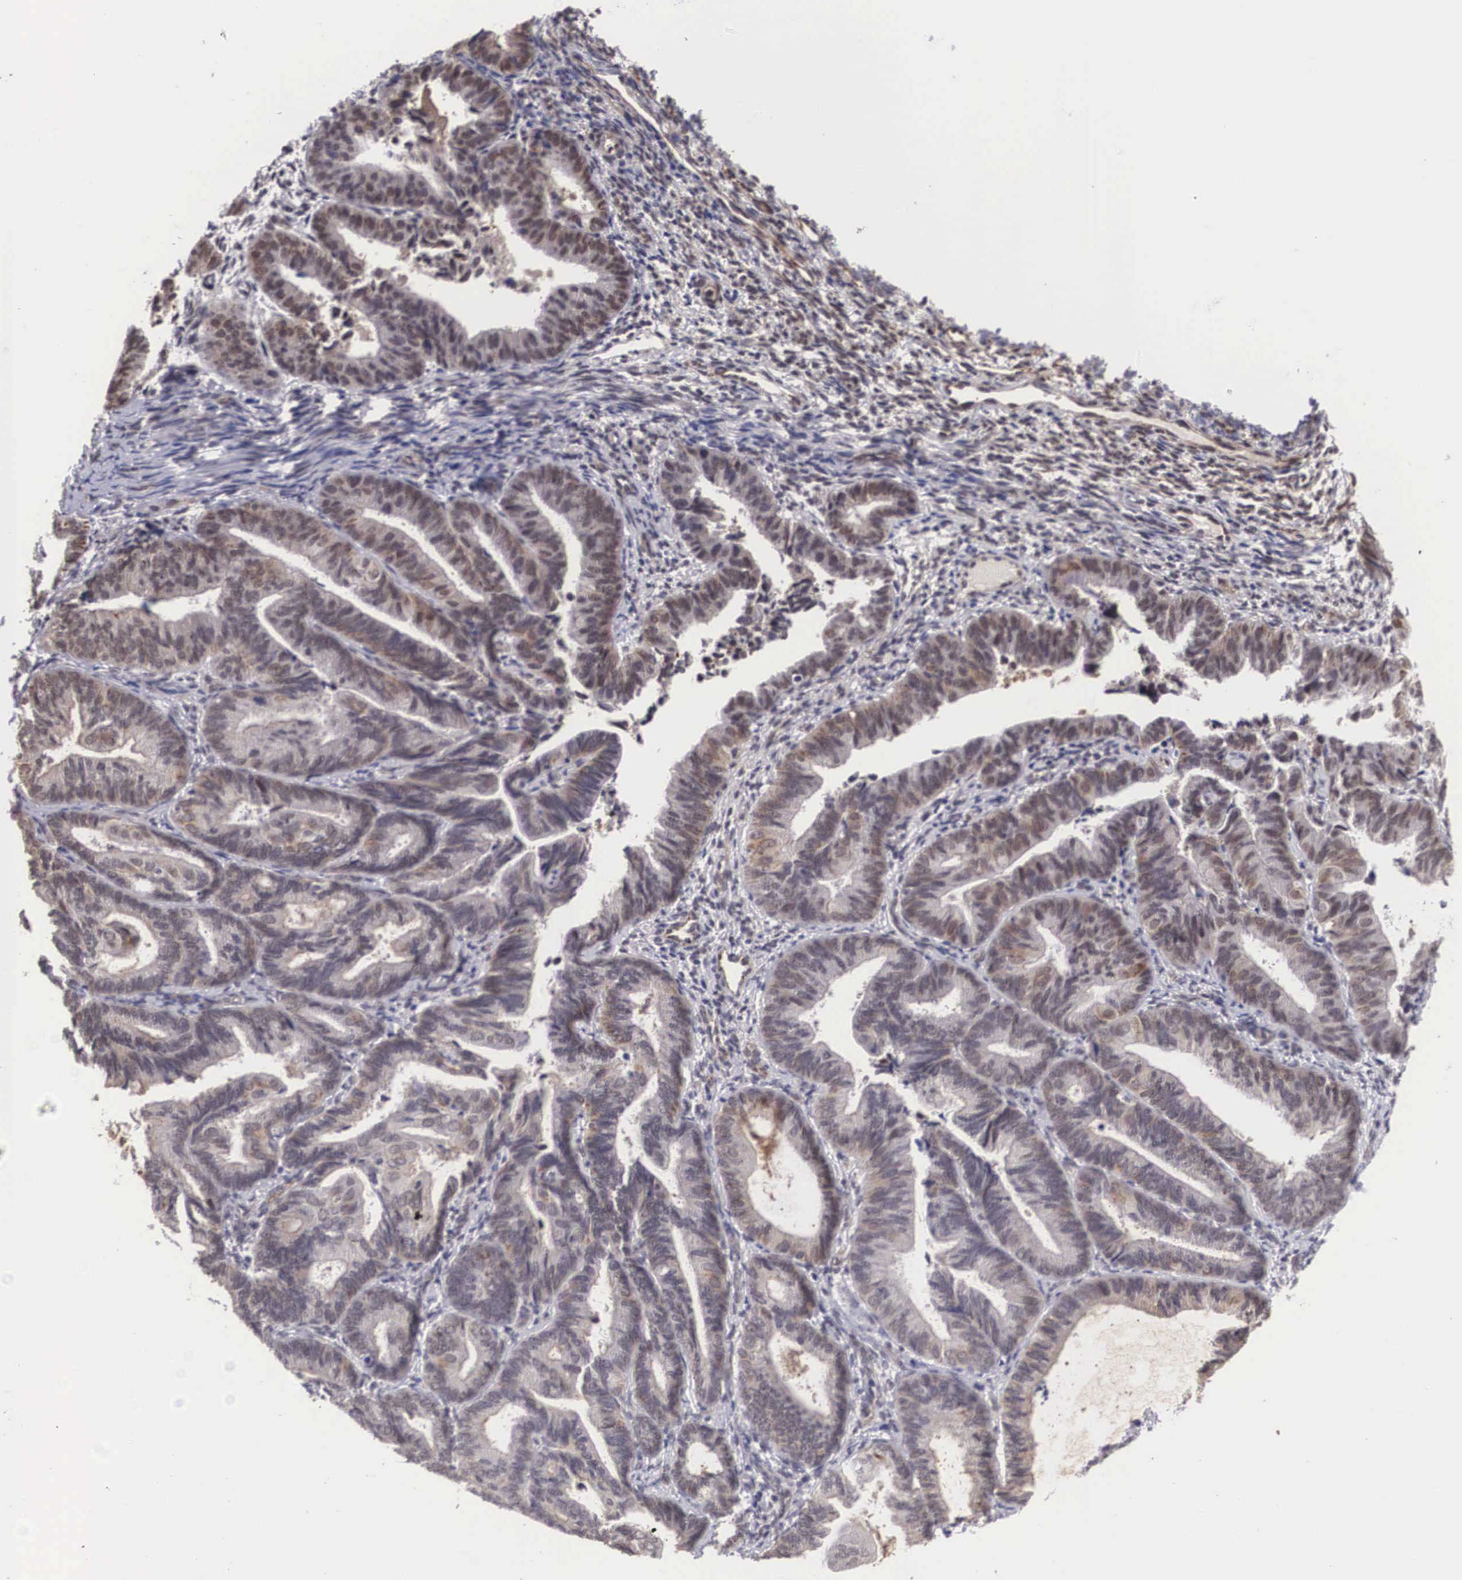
{"staining": {"intensity": "weak", "quantity": ">75%", "location": "nuclear"}, "tissue": "endometrial cancer", "cell_type": "Tumor cells", "image_type": "cancer", "snomed": [{"axis": "morphology", "description": "Adenocarcinoma, NOS"}, {"axis": "topography", "description": "Endometrium"}], "caption": "High-magnification brightfield microscopy of adenocarcinoma (endometrial) stained with DAB (brown) and counterstained with hematoxylin (blue). tumor cells exhibit weak nuclear staining is identified in approximately>75% of cells. The staining is performed using DAB brown chromogen to label protein expression. The nuclei are counter-stained blue using hematoxylin.", "gene": "MORC2", "patient": {"sex": "female", "age": 63}}